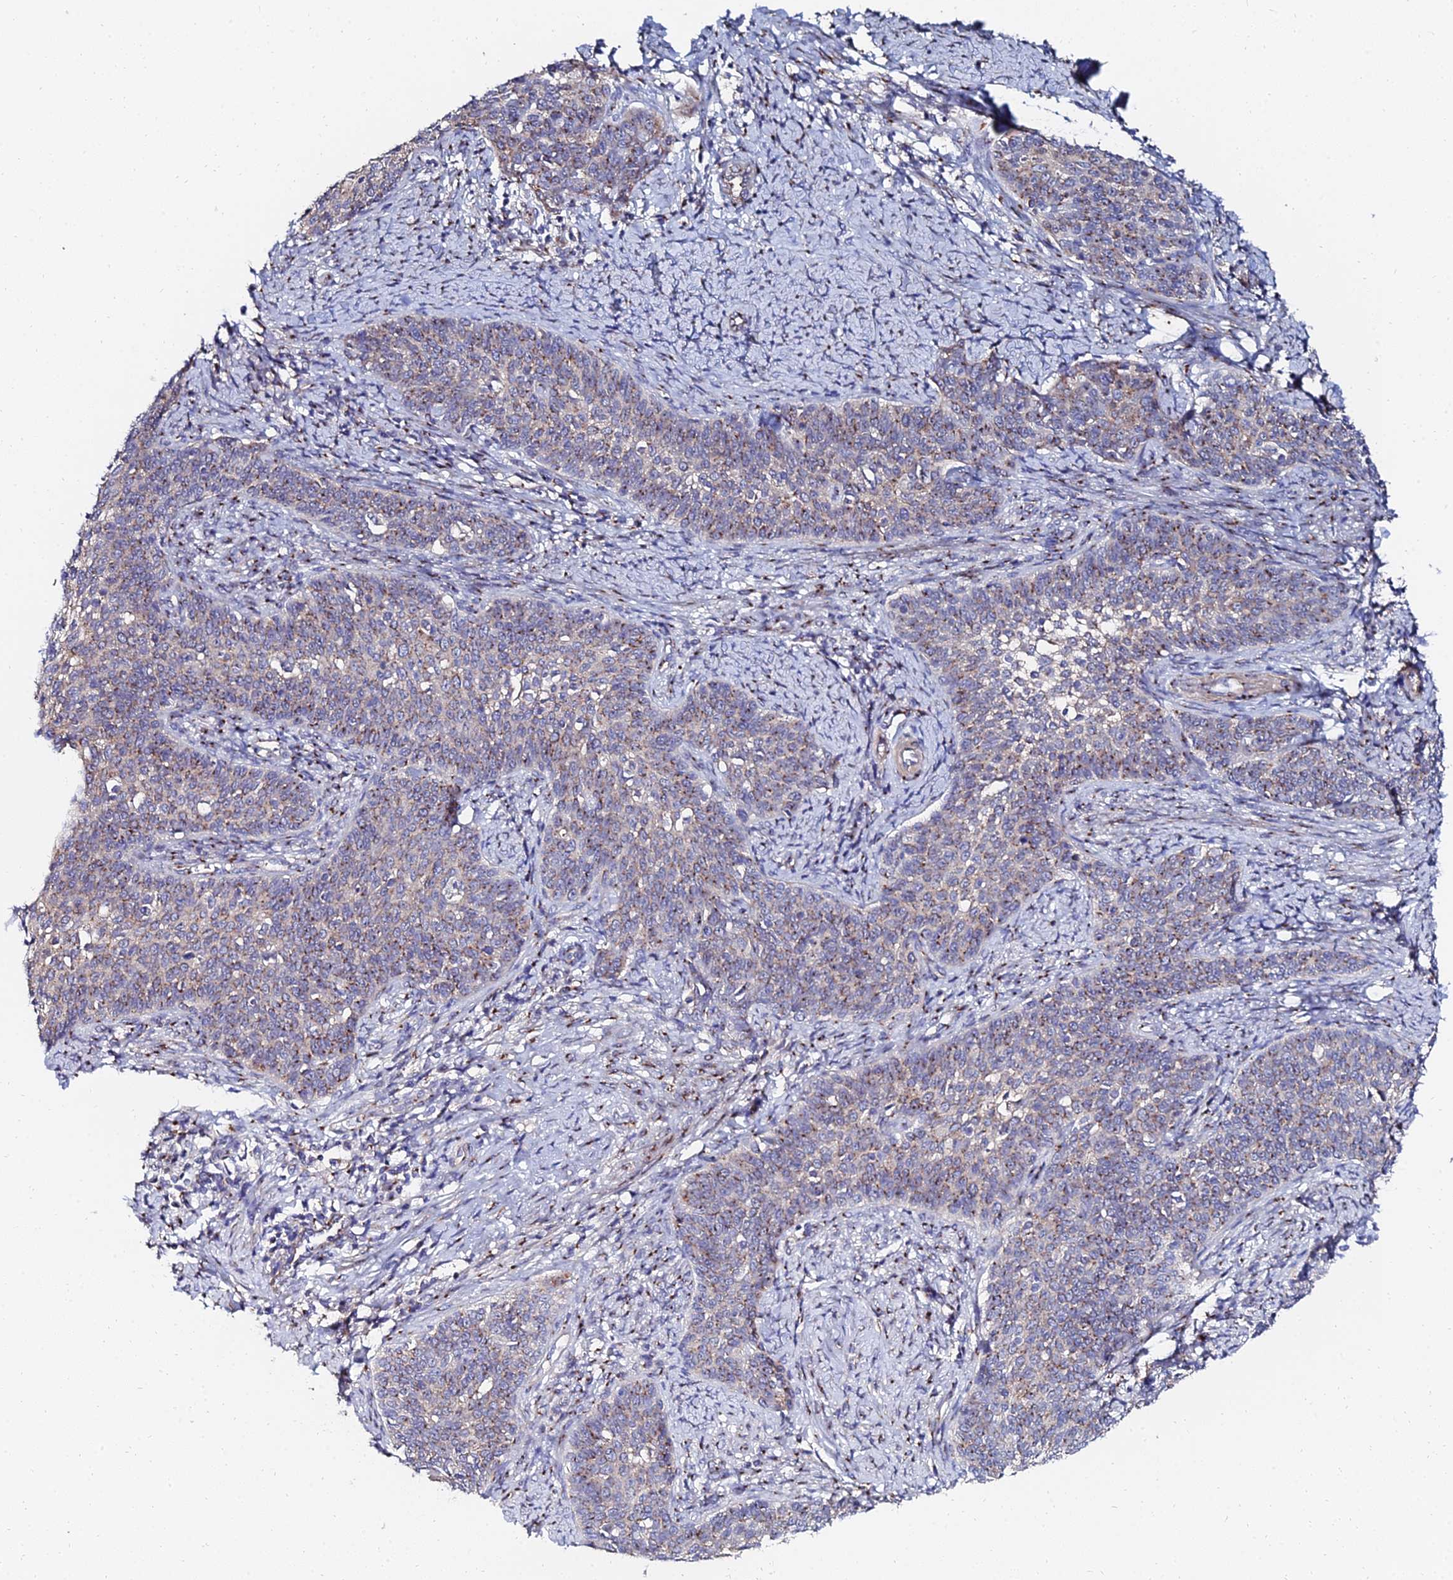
{"staining": {"intensity": "moderate", "quantity": "25%-75%", "location": "cytoplasmic/membranous"}, "tissue": "cervical cancer", "cell_type": "Tumor cells", "image_type": "cancer", "snomed": [{"axis": "morphology", "description": "Squamous cell carcinoma, NOS"}, {"axis": "topography", "description": "Cervix"}], "caption": "Immunohistochemical staining of cervical cancer exhibits moderate cytoplasmic/membranous protein positivity in about 25%-75% of tumor cells.", "gene": "BORCS8", "patient": {"sex": "female", "age": 39}}